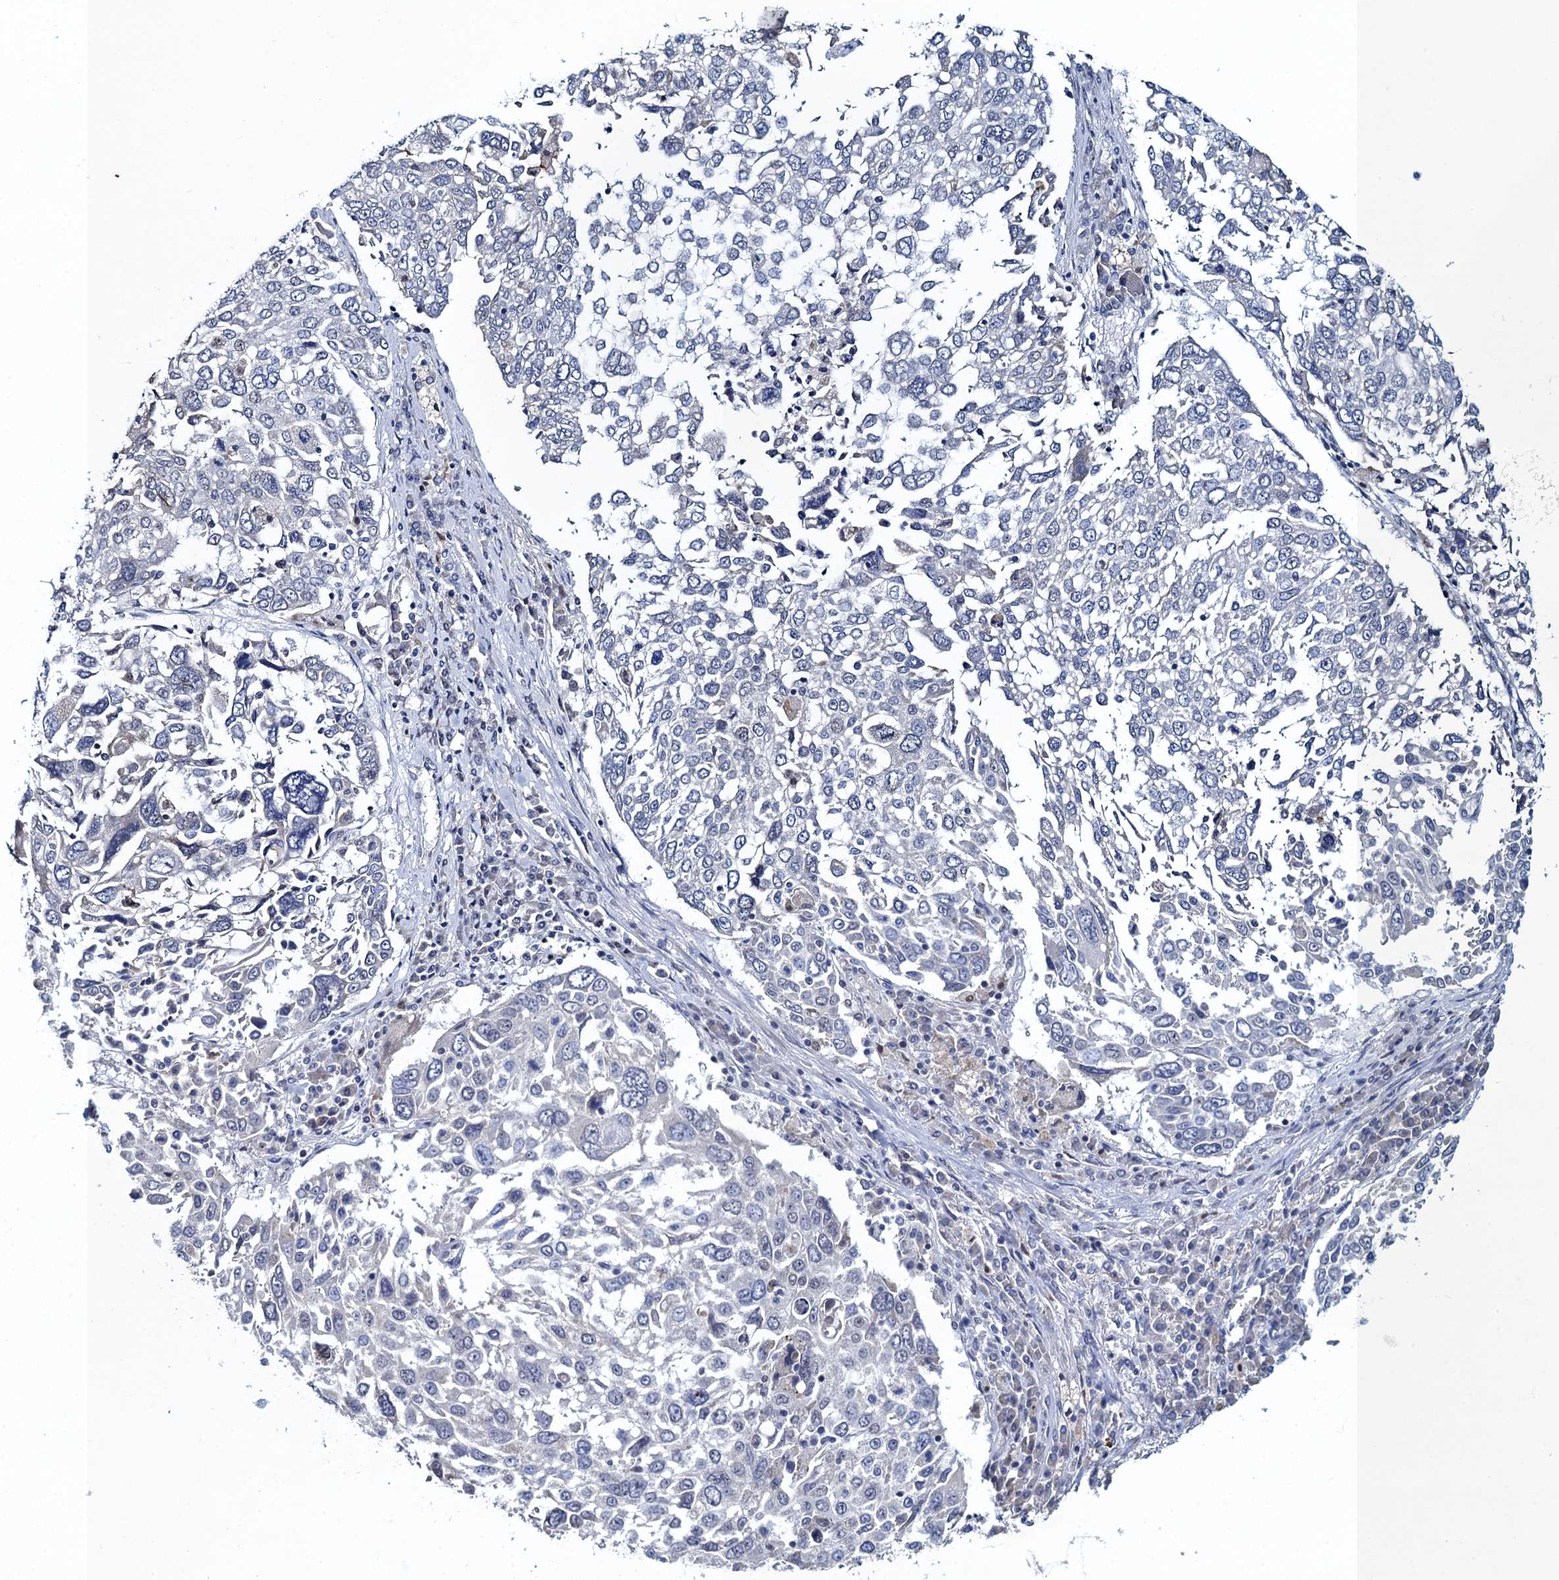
{"staining": {"intensity": "negative", "quantity": "none", "location": "none"}, "tissue": "lung cancer", "cell_type": "Tumor cells", "image_type": "cancer", "snomed": [{"axis": "morphology", "description": "Squamous cell carcinoma, NOS"}, {"axis": "topography", "description": "Lung"}], "caption": "Image shows no significant protein expression in tumor cells of lung cancer (squamous cell carcinoma).", "gene": "ATOSA", "patient": {"sex": "male", "age": 65}}